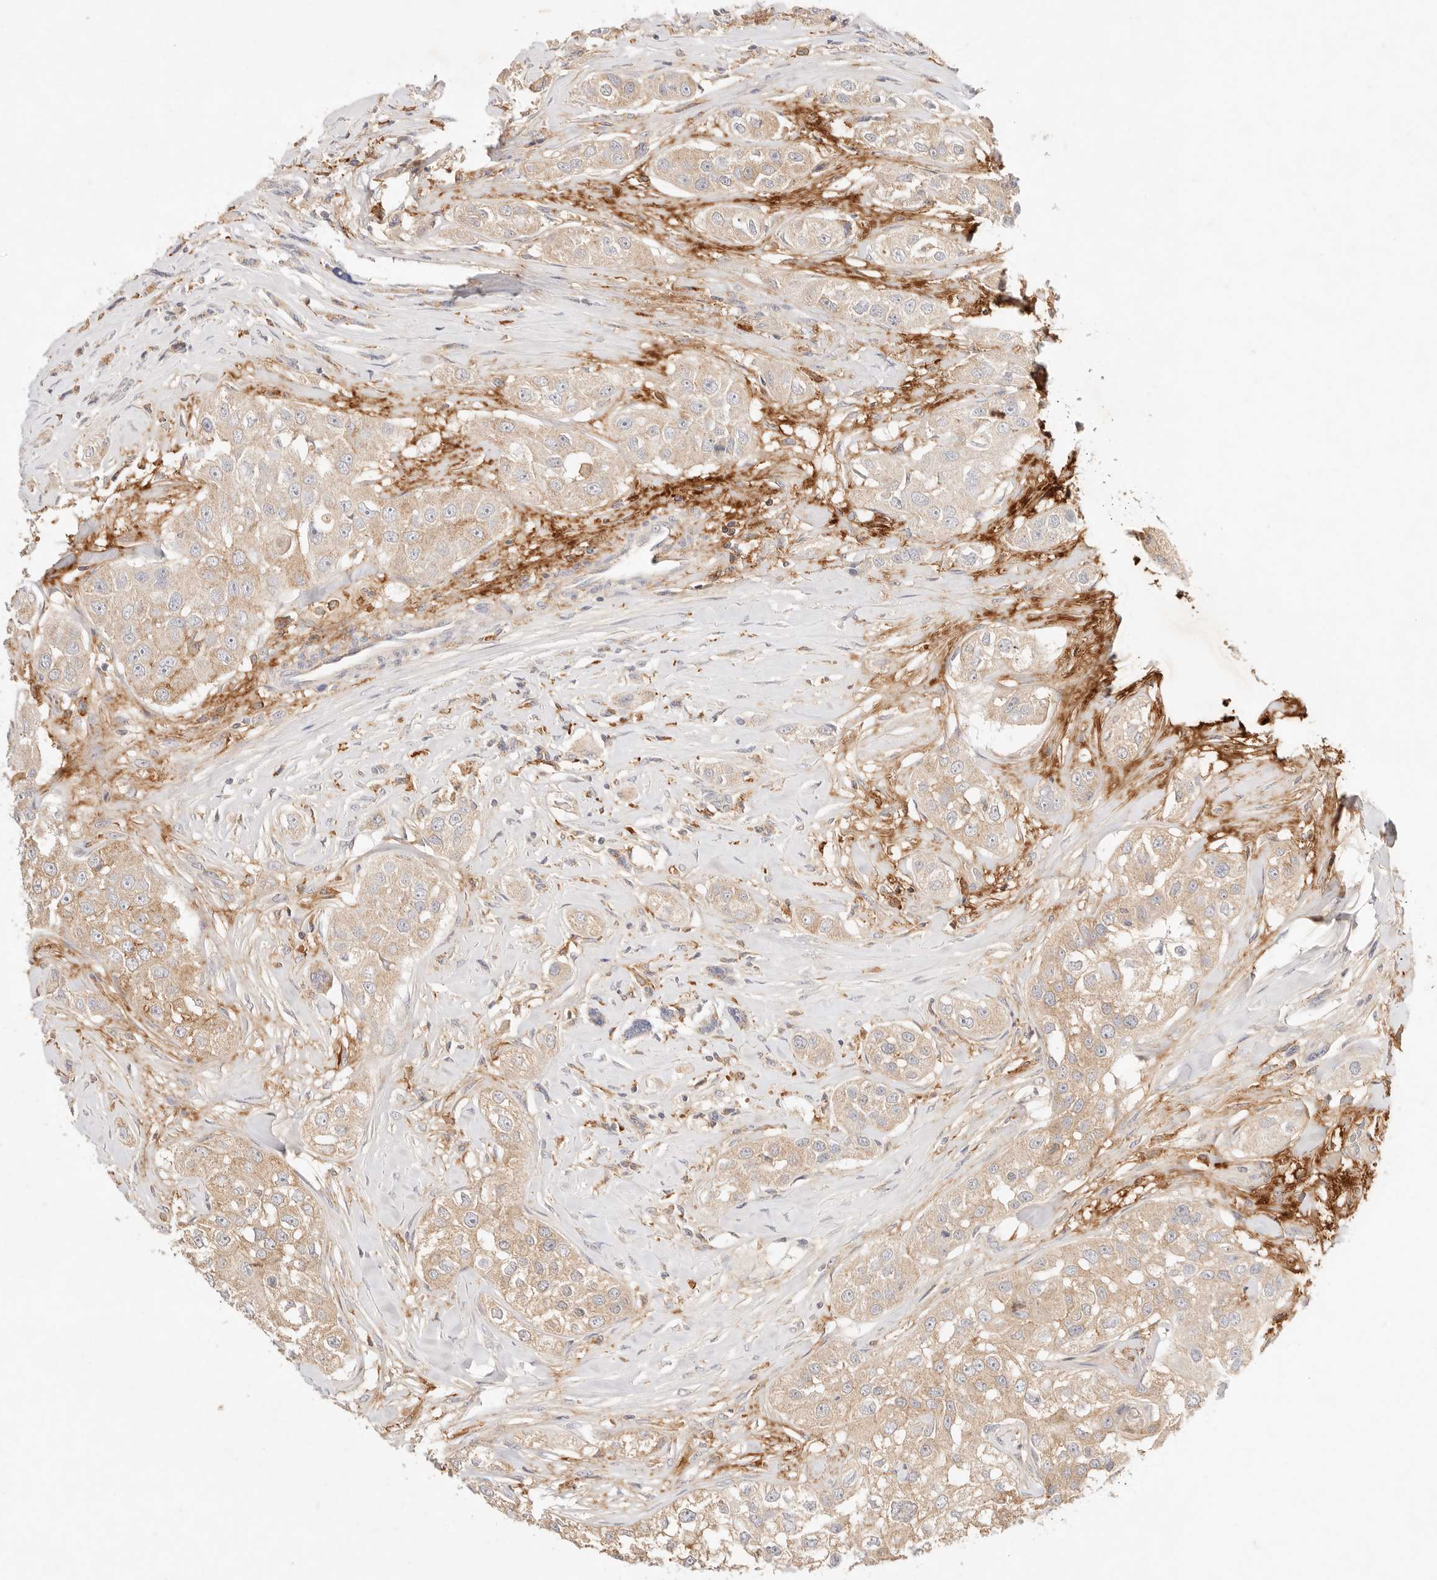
{"staining": {"intensity": "moderate", "quantity": "25%-75%", "location": "cytoplasmic/membranous"}, "tissue": "head and neck cancer", "cell_type": "Tumor cells", "image_type": "cancer", "snomed": [{"axis": "morphology", "description": "Normal tissue, NOS"}, {"axis": "morphology", "description": "Squamous cell carcinoma, NOS"}, {"axis": "topography", "description": "Skeletal muscle"}, {"axis": "topography", "description": "Head-Neck"}], "caption": "DAB immunohistochemical staining of head and neck cancer (squamous cell carcinoma) displays moderate cytoplasmic/membranous protein positivity in approximately 25%-75% of tumor cells.", "gene": "HK2", "patient": {"sex": "male", "age": 51}}